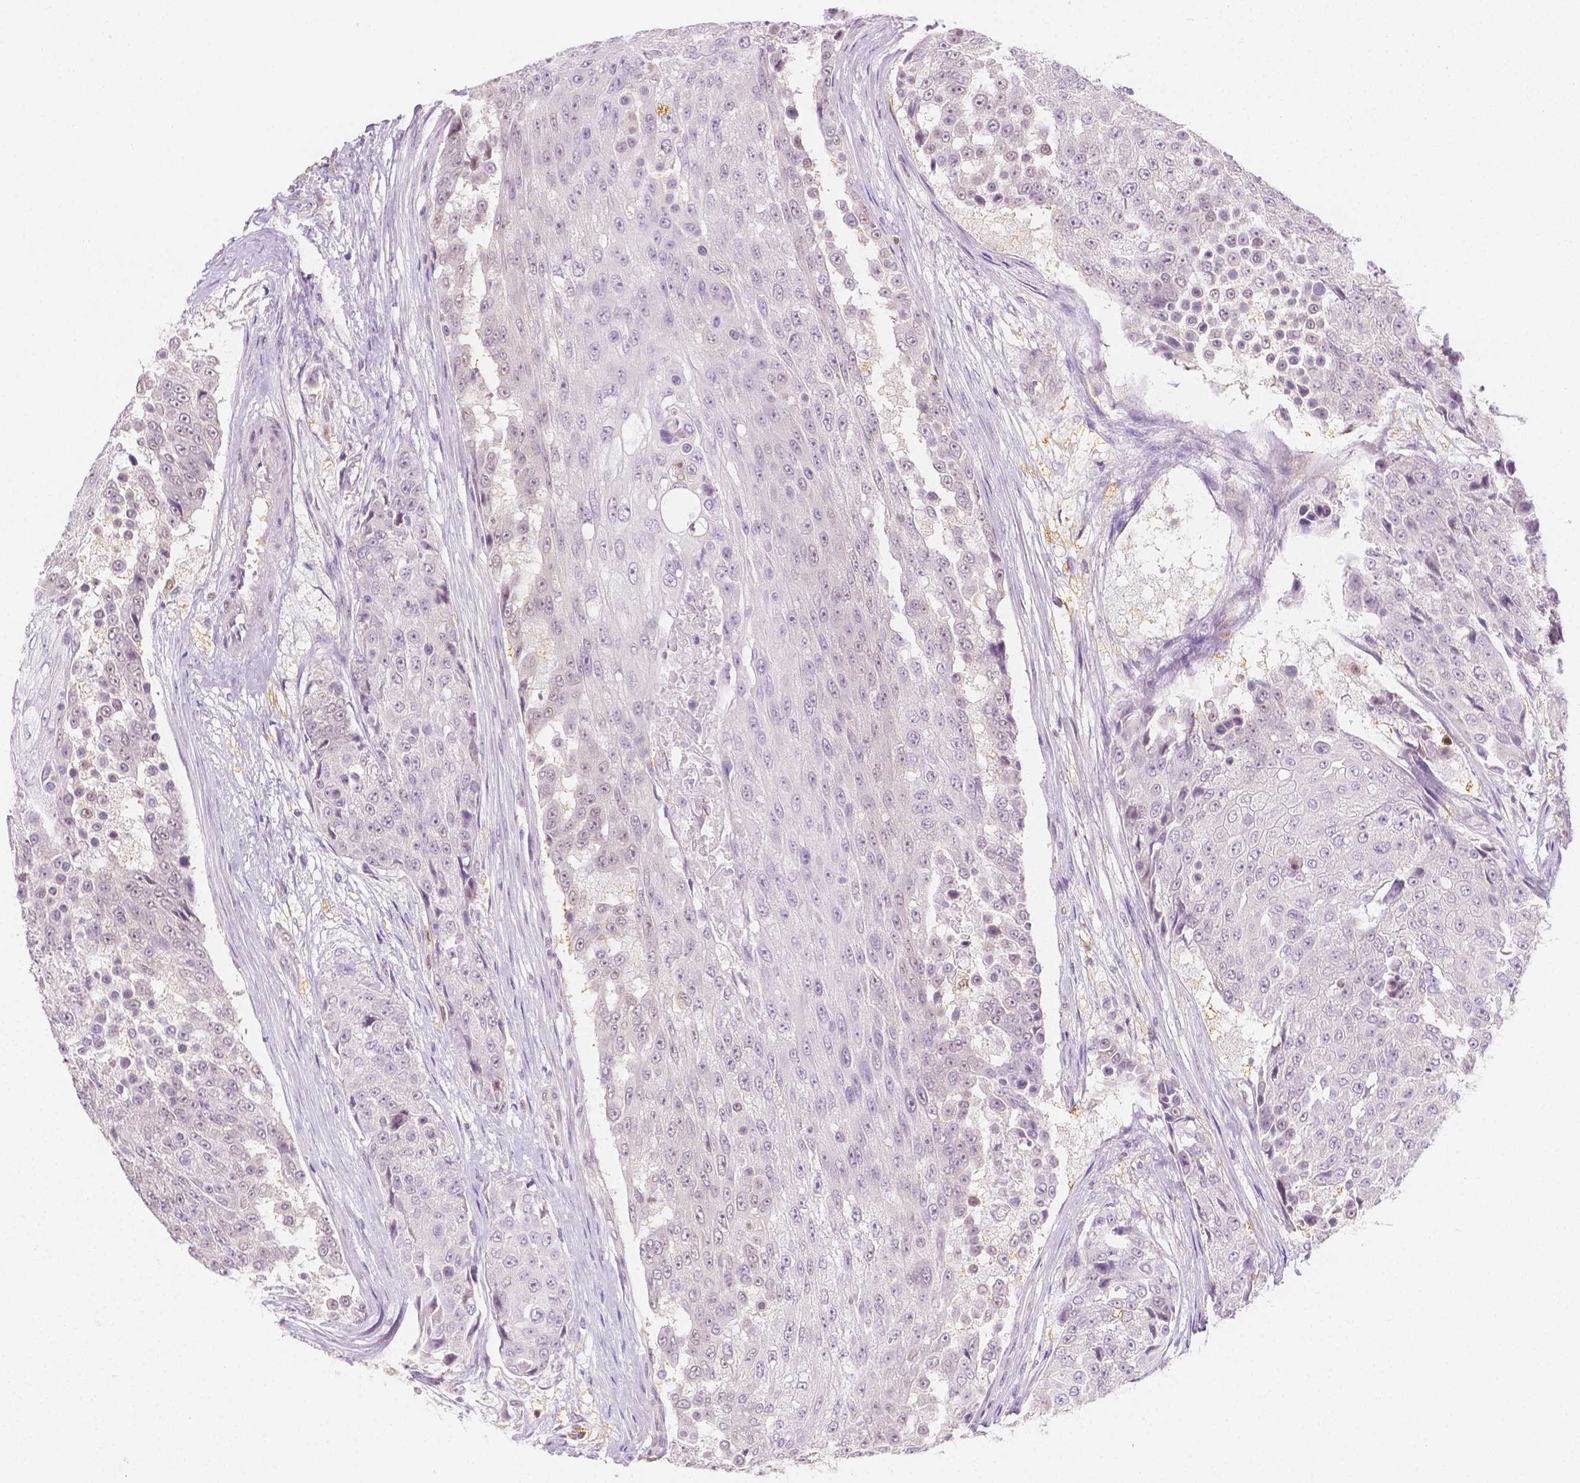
{"staining": {"intensity": "negative", "quantity": "none", "location": "none"}, "tissue": "urothelial cancer", "cell_type": "Tumor cells", "image_type": "cancer", "snomed": [{"axis": "morphology", "description": "Urothelial carcinoma, High grade"}, {"axis": "topography", "description": "Urinary bladder"}], "caption": "Immunohistochemistry of human high-grade urothelial carcinoma displays no positivity in tumor cells. (DAB immunohistochemistry (IHC) with hematoxylin counter stain).", "gene": "SGTB", "patient": {"sex": "female", "age": 63}}